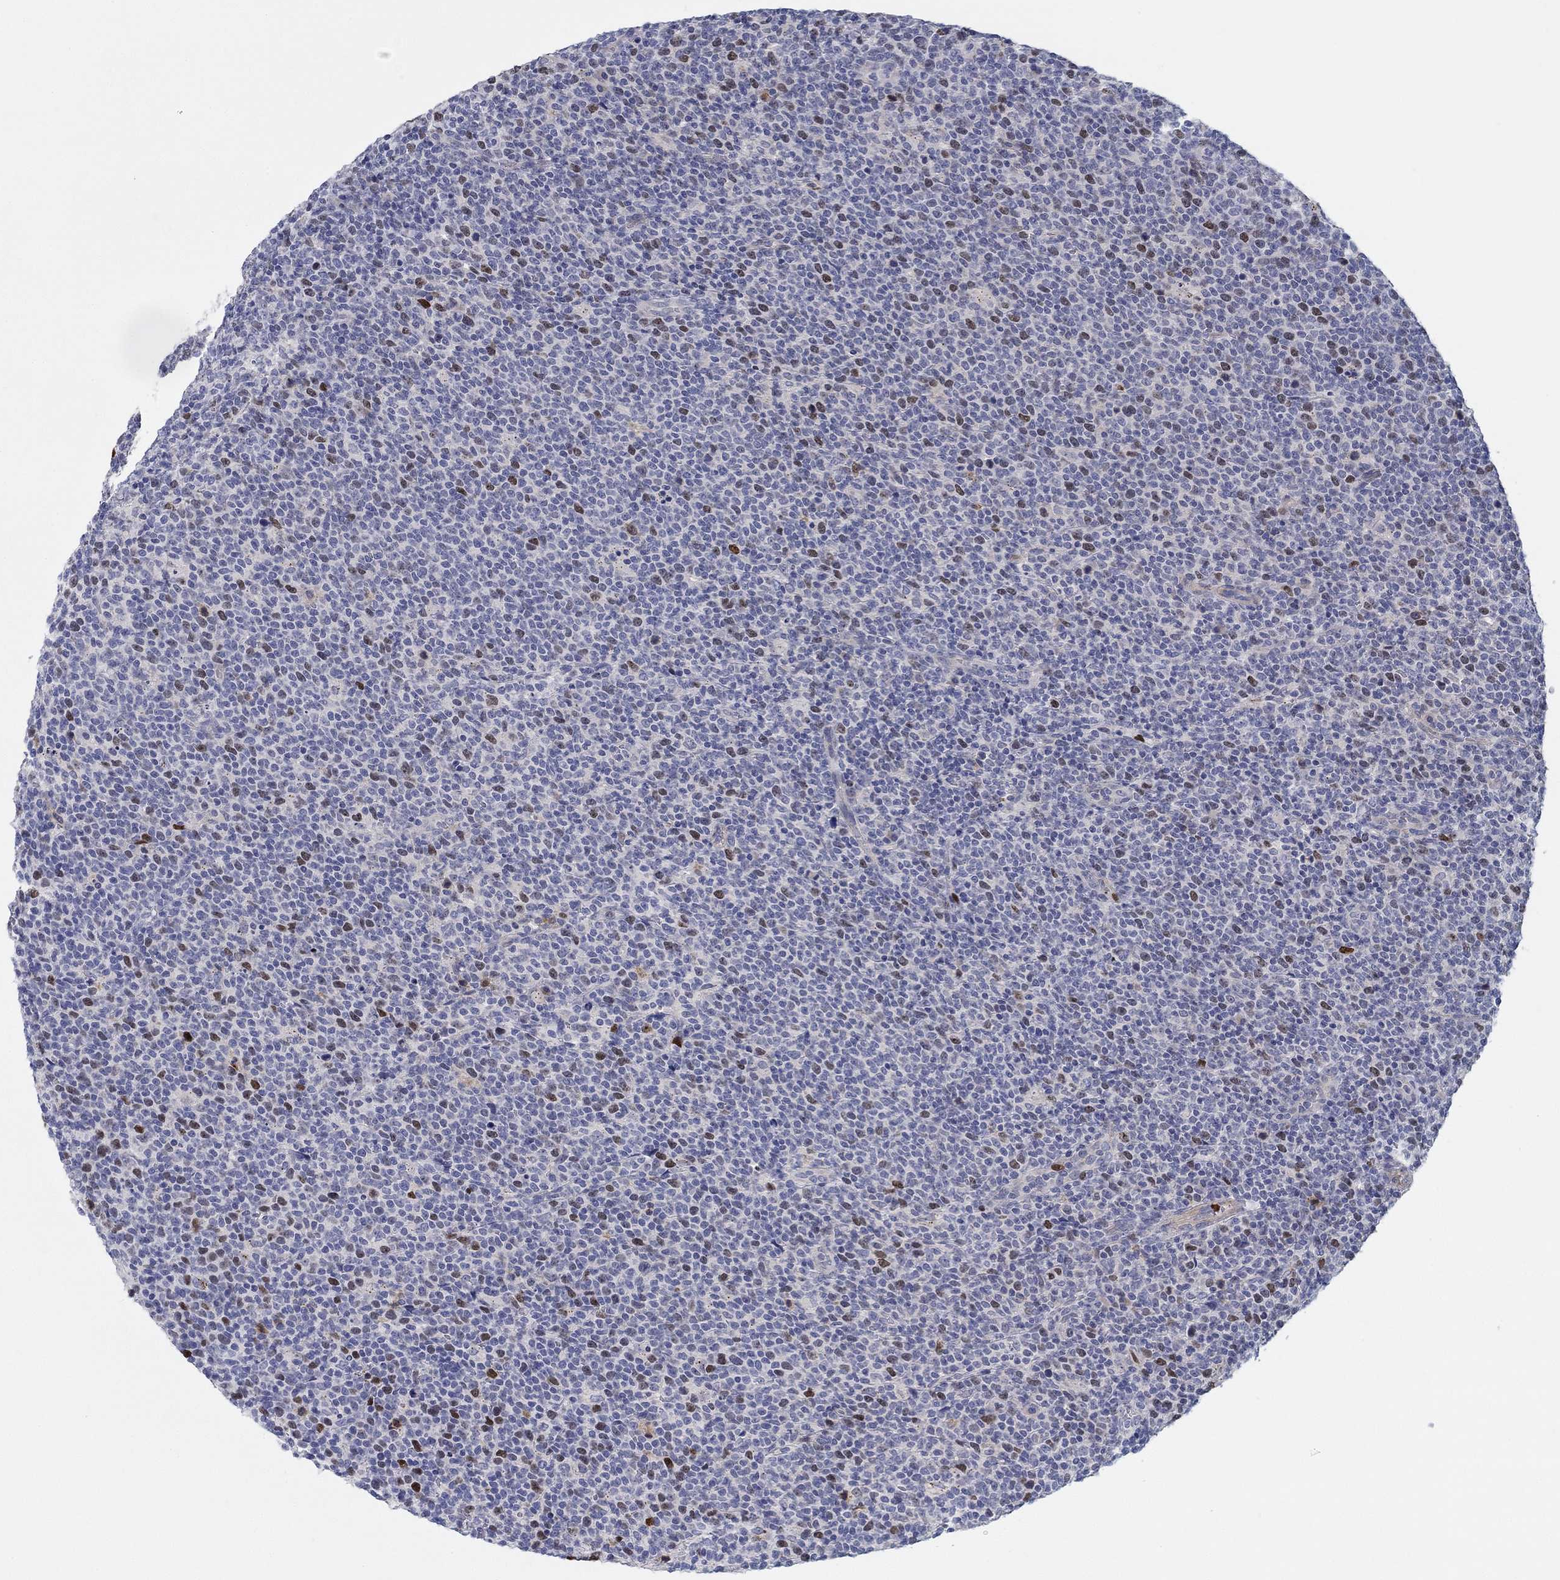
{"staining": {"intensity": "negative", "quantity": "none", "location": "none"}, "tissue": "lymphoma", "cell_type": "Tumor cells", "image_type": "cancer", "snomed": [{"axis": "morphology", "description": "Malignant lymphoma, non-Hodgkin's type, High grade"}, {"axis": "topography", "description": "Lymph node"}], "caption": "This image is of malignant lymphoma, non-Hodgkin's type (high-grade) stained with IHC to label a protein in brown with the nuclei are counter-stained blue. There is no staining in tumor cells.", "gene": "PRC1", "patient": {"sex": "male", "age": 61}}